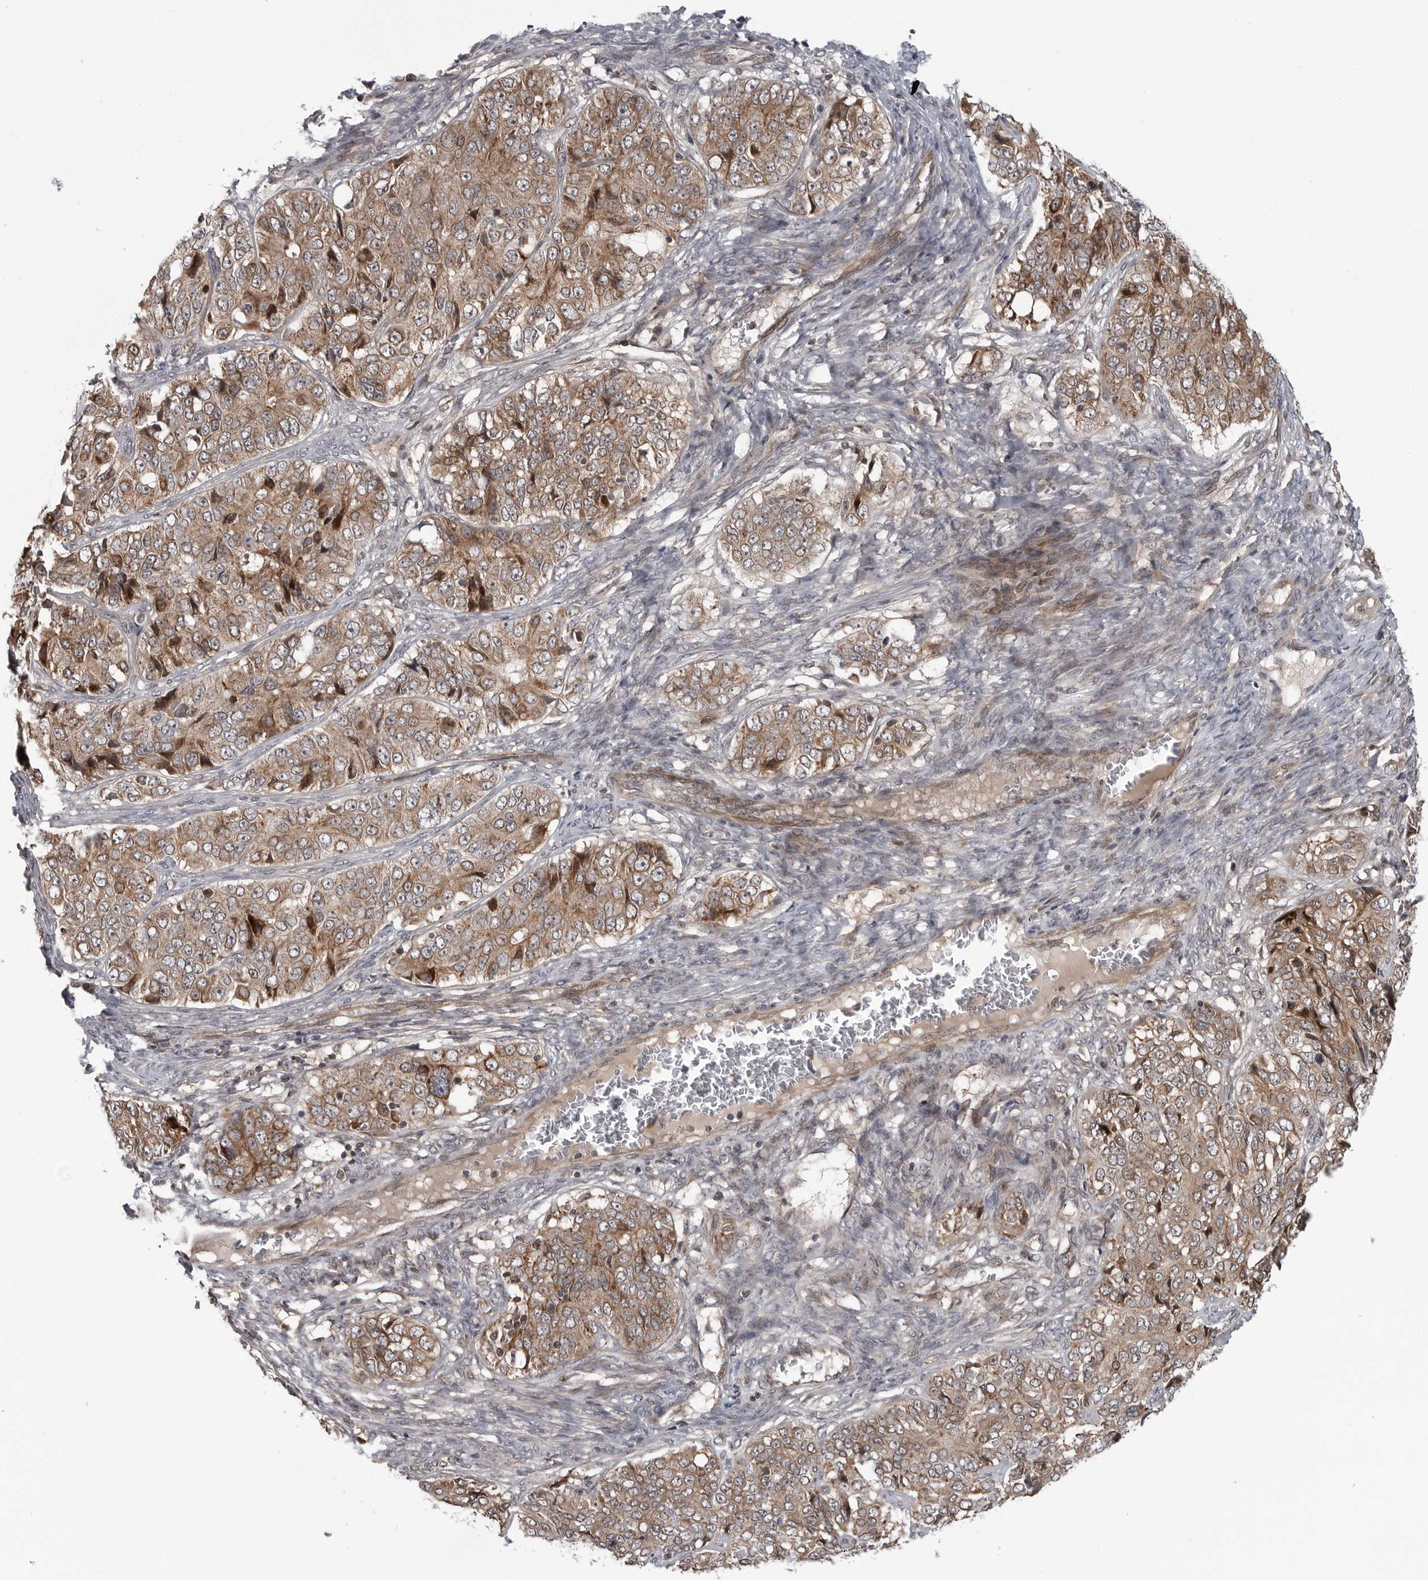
{"staining": {"intensity": "moderate", "quantity": ">75%", "location": "cytoplasmic/membranous"}, "tissue": "ovarian cancer", "cell_type": "Tumor cells", "image_type": "cancer", "snomed": [{"axis": "morphology", "description": "Carcinoma, endometroid"}, {"axis": "topography", "description": "Ovary"}], "caption": "The histopathology image displays a brown stain indicating the presence of a protein in the cytoplasmic/membranous of tumor cells in endometroid carcinoma (ovarian).", "gene": "FAAP100", "patient": {"sex": "female", "age": 51}}